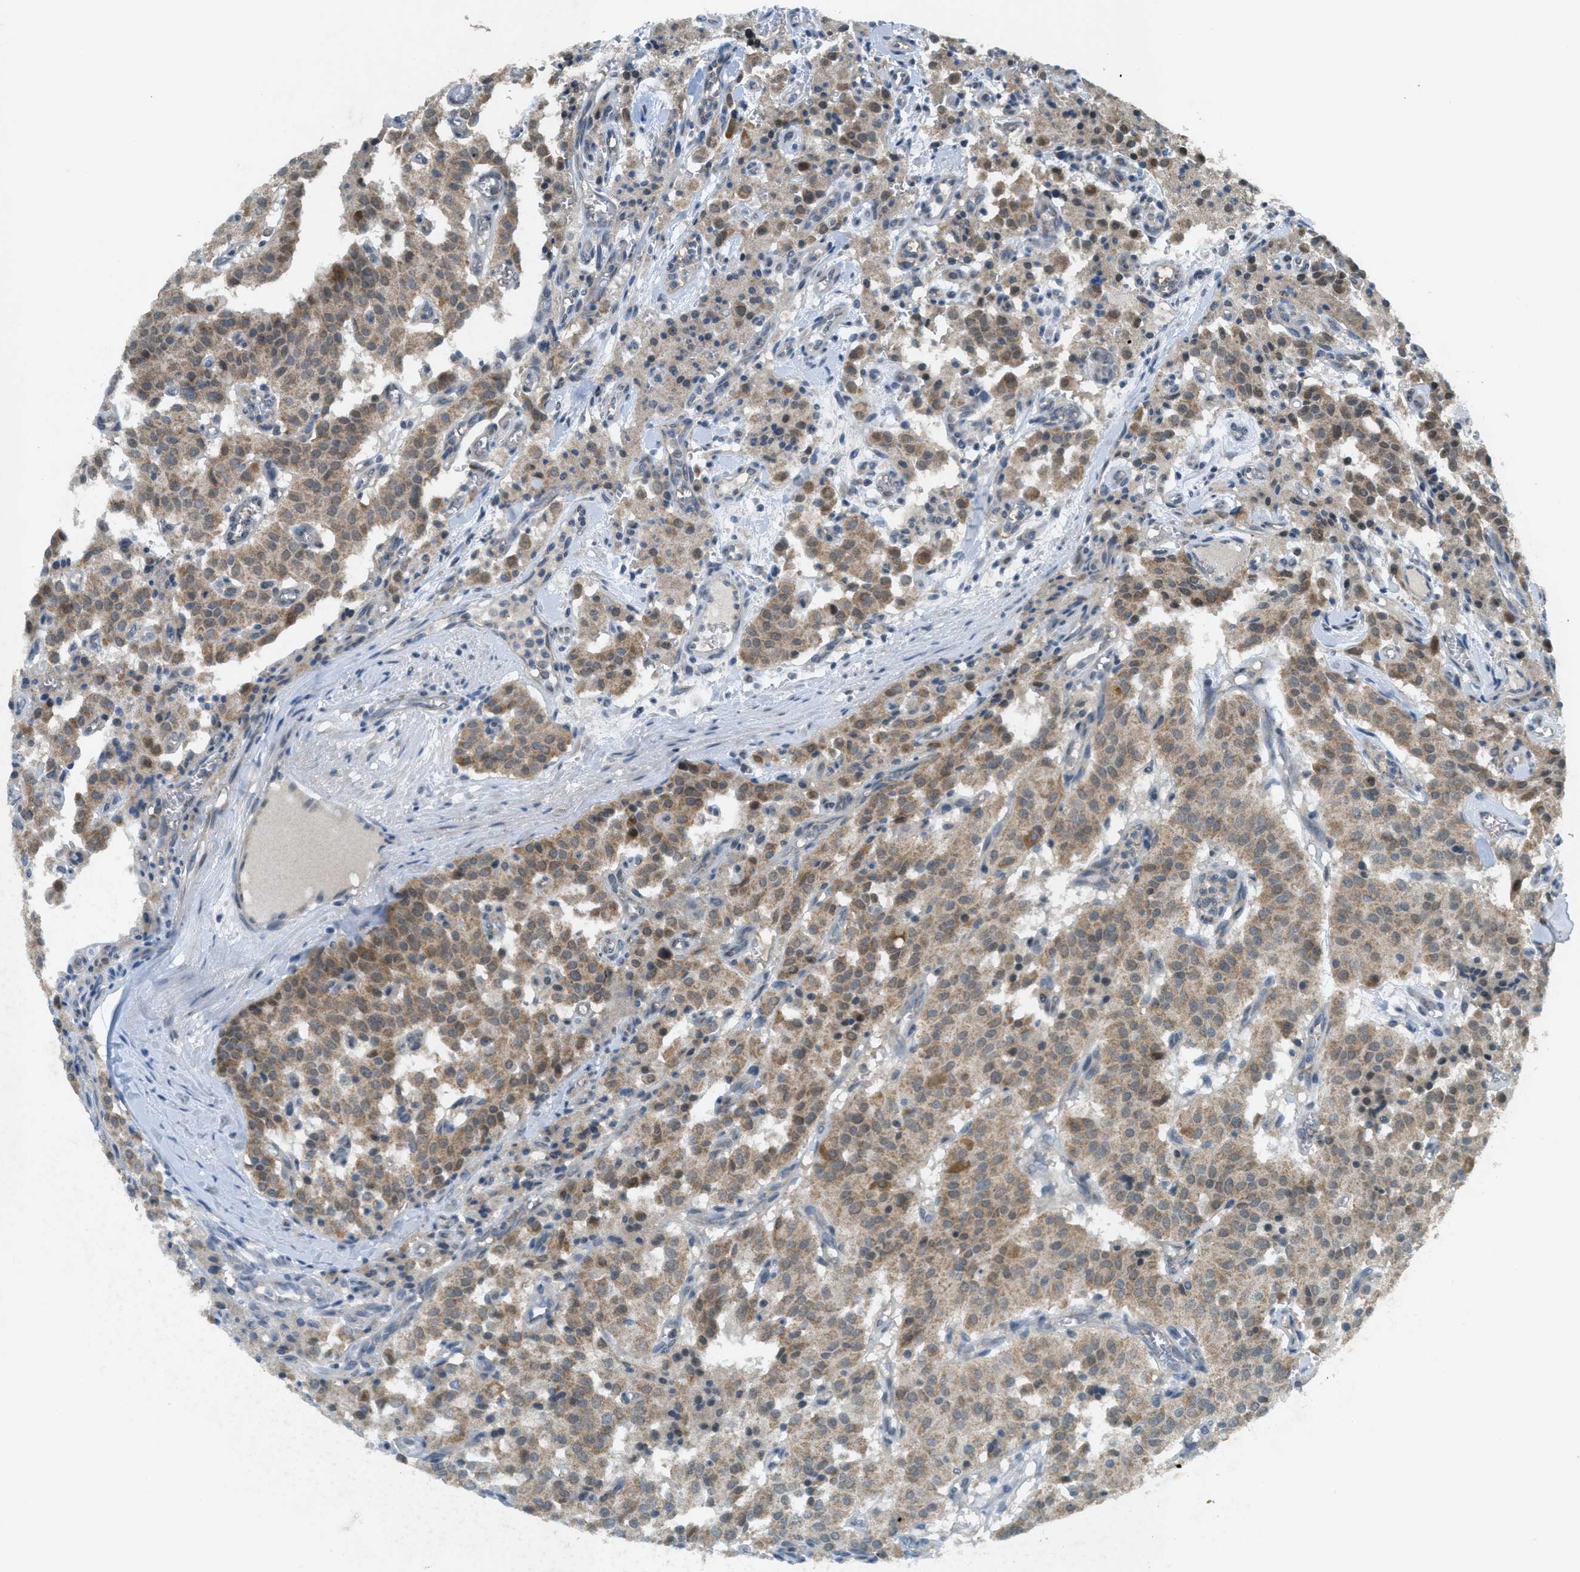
{"staining": {"intensity": "moderate", "quantity": ">75%", "location": "cytoplasmic/membranous"}, "tissue": "carcinoid", "cell_type": "Tumor cells", "image_type": "cancer", "snomed": [{"axis": "morphology", "description": "Carcinoid, malignant, NOS"}, {"axis": "topography", "description": "Lung"}], "caption": "Carcinoid was stained to show a protein in brown. There is medium levels of moderate cytoplasmic/membranous positivity in about >75% of tumor cells.", "gene": "TCF20", "patient": {"sex": "male", "age": 30}}